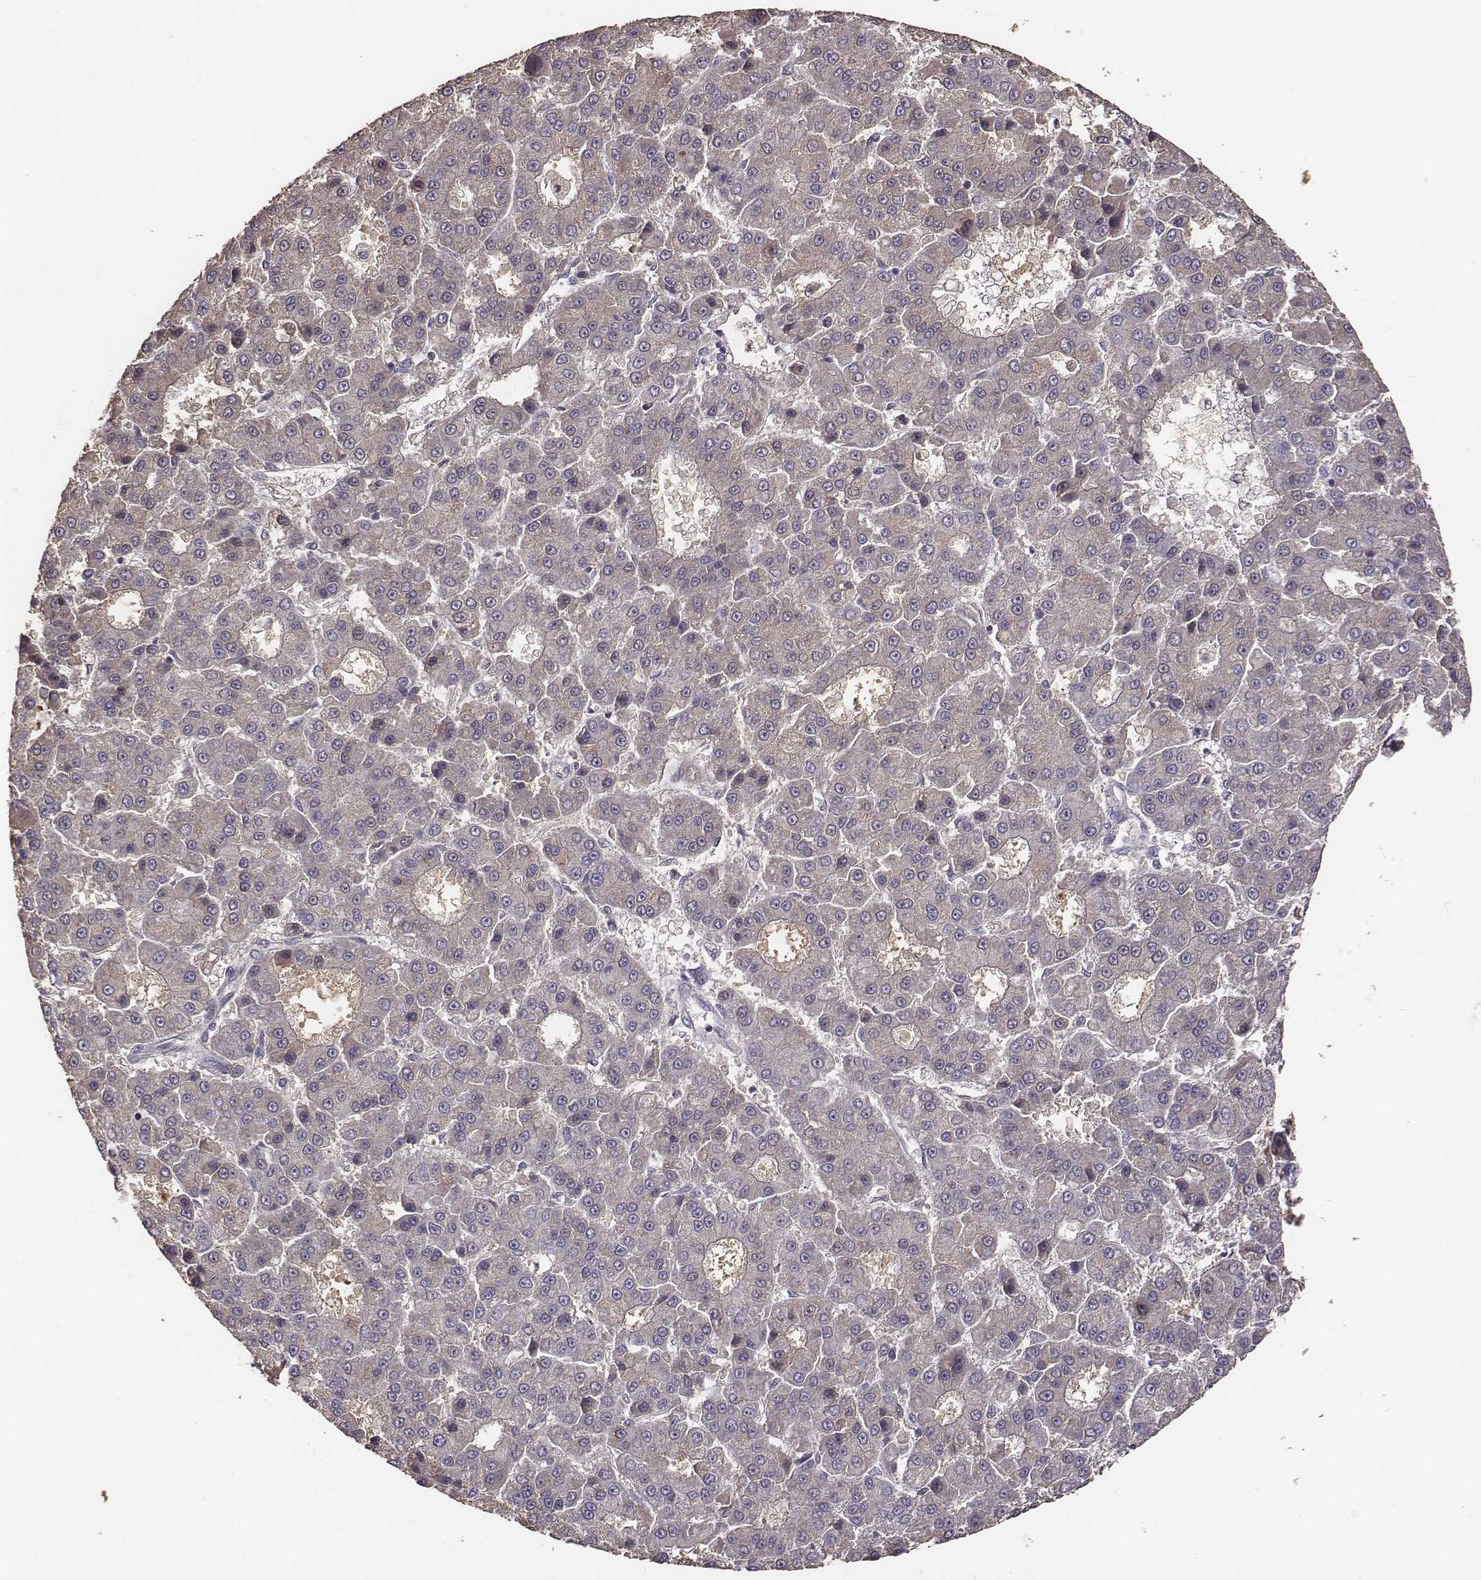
{"staining": {"intensity": "negative", "quantity": "none", "location": "none"}, "tissue": "liver cancer", "cell_type": "Tumor cells", "image_type": "cancer", "snomed": [{"axis": "morphology", "description": "Carcinoma, Hepatocellular, NOS"}, {"axis": "topography", "description": "Liver"}], "caption": "The histopathology image displays no significant expression in tumor cells of liver cancer.", "gene": "SLC22A6", "patient": {"sex": "male", "age": 70}}